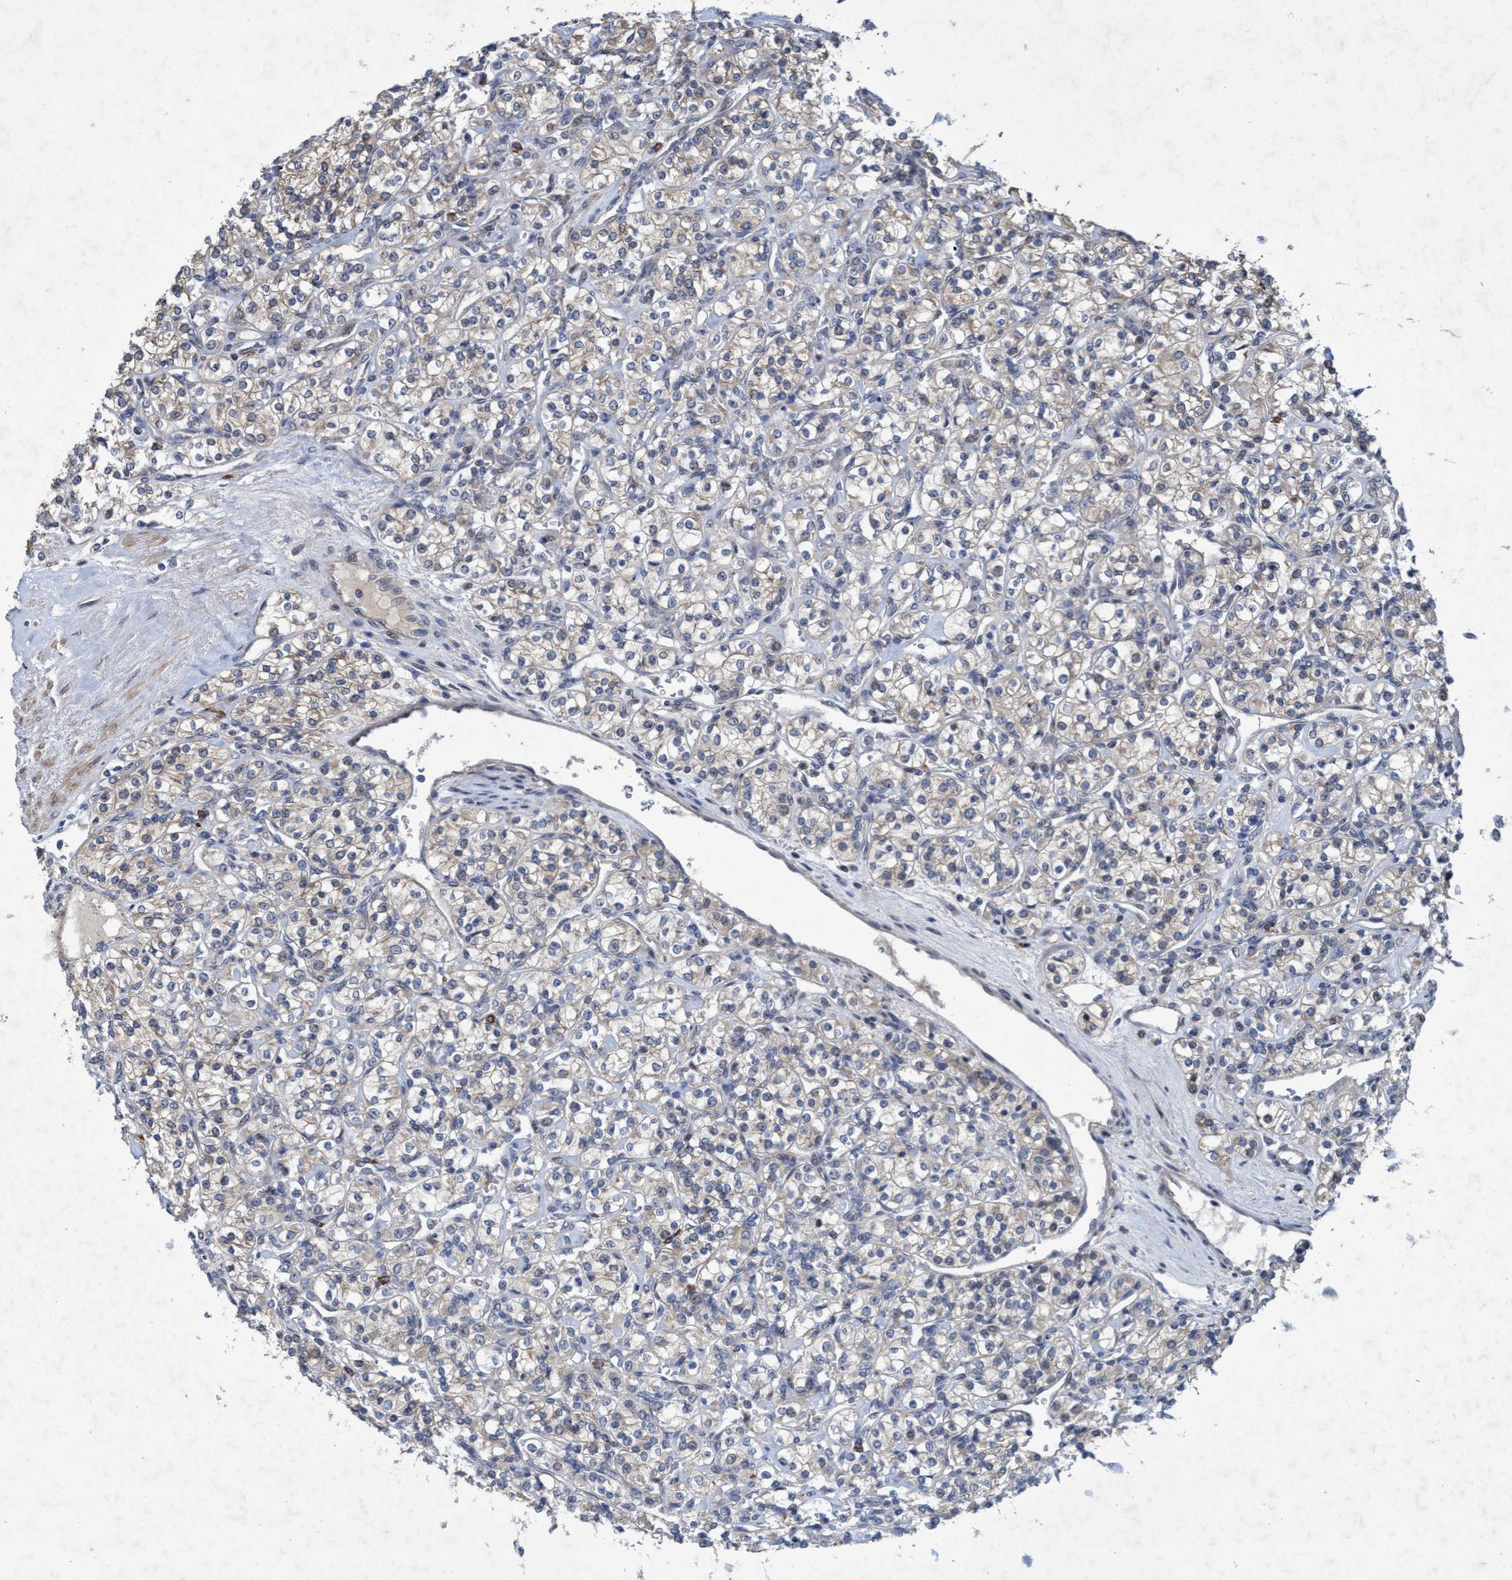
{"staining": {"intensity": "negative", "quantity": "none", "location": "none"}, "tissue": "renal cancer", "cell_type": "Tumor cells", "image_type": "cancer", "snomed": [{"axis": "morphology", "description": "Adenocarcinoma, NOS"}, {"axis": "topography", "description": "Kidney"}], "caption": "Tumor cells show no significant positivity in renal adenocarcinoma. (DAB (3,3'-diaminobenzidine) immunohistochemistry (IHC) with hematoxylin counter stain).", "gene": "ZNF677", "patient": {"sex": "male", "age": 77}}